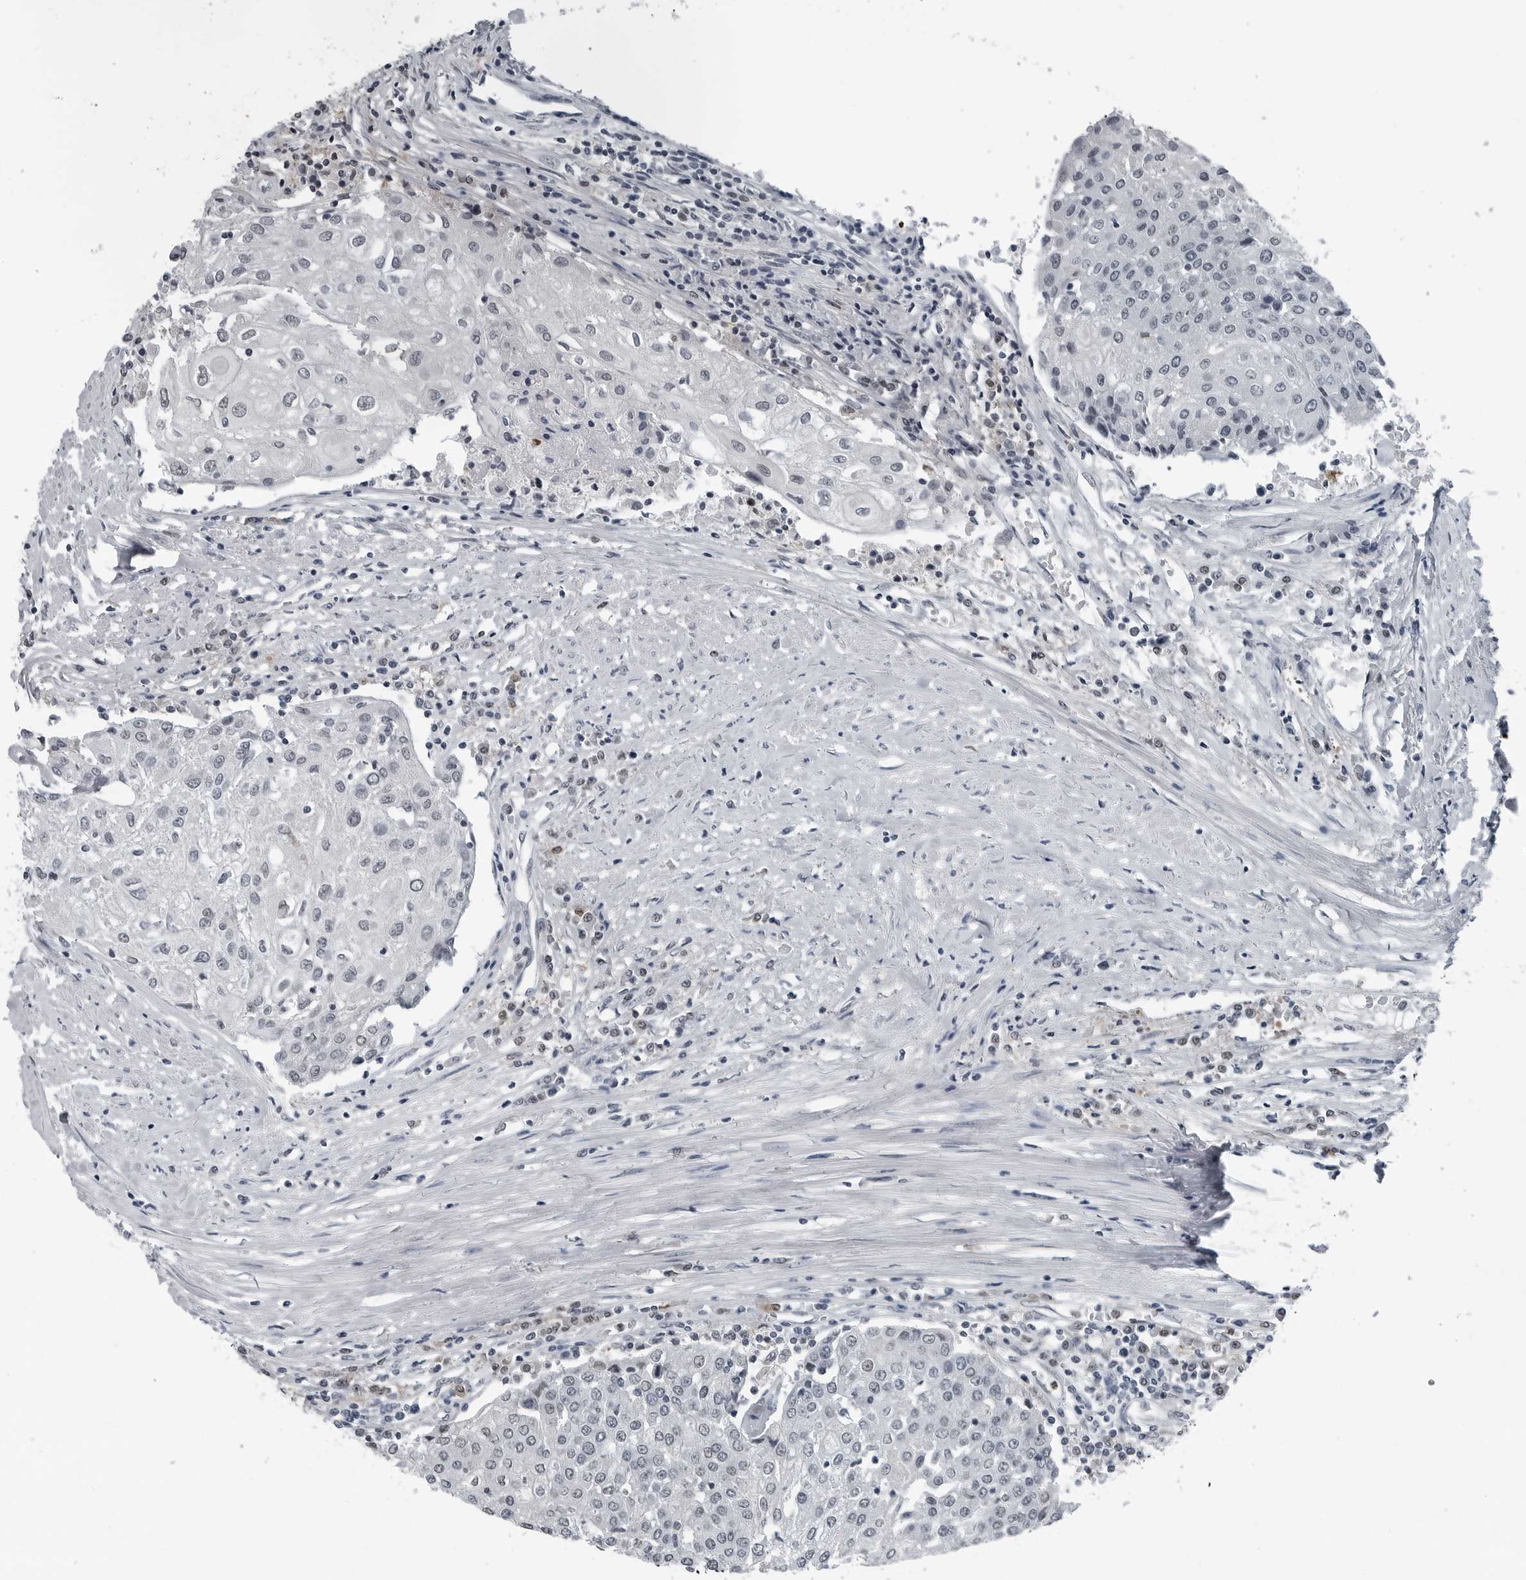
{"staining": {"intensity": "negative", "quantity": "none", "location": "none"}, "tissue": "urothelial cancer", "cell_type": "Tumor cells", "image_type": "cancer", "snomed": [{"axis": "morphology", "description": "Urothelial carcinoma, High grade"}, {"axis": "topography", "description": "Urinary bladder"}], "caption": "Immunohistochemical staining of human urothelial carcinoma (high-grade) exhibits no significant positivity in tumor cells.", "gene": "AKR1A1", "patient": {"sex": "female", "age": 85}}